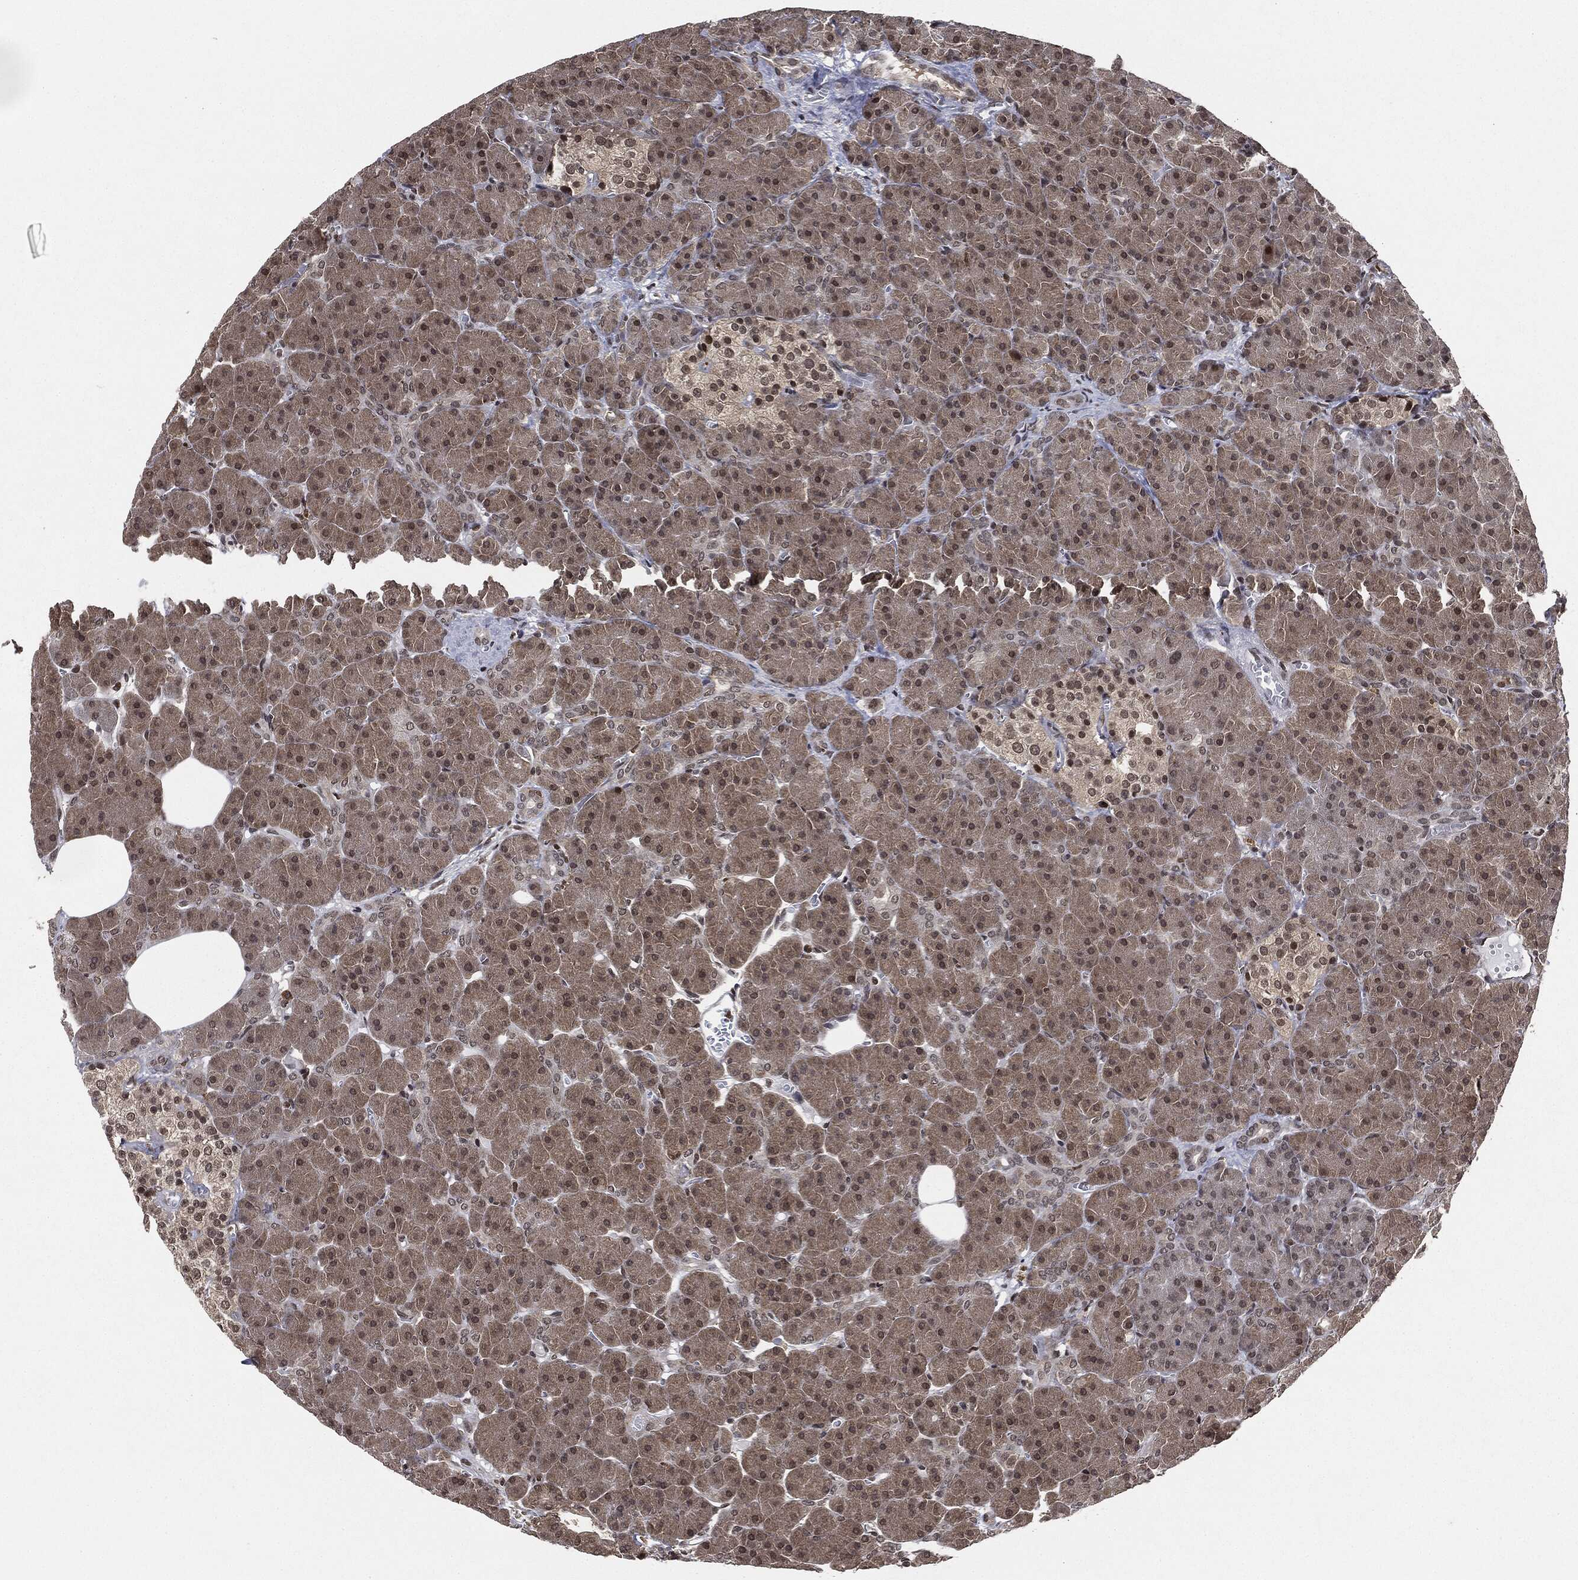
{"staining": {"intensity": "moderate", "quantity": "25%-75%", "location": "cytoplasmic/membranous,nuclear"}, "tissue": "pancreas", "cell_type": "Exocrine glandular cells", "image_type": "normal", "snomed": [{"axis": "morphology", "description": "Normal tissue, NOS"}, {"axis": "topography", "description": "Pancreas"}], "caption": "Pancreas stained with IHC demonstrates moderate cytoplasmic/membranous,nuclear expression in about 25%-75% of exocrine glandular cells.", "gene": "TBC1D22A", "patient": {"sex": "male", "age": 61}}